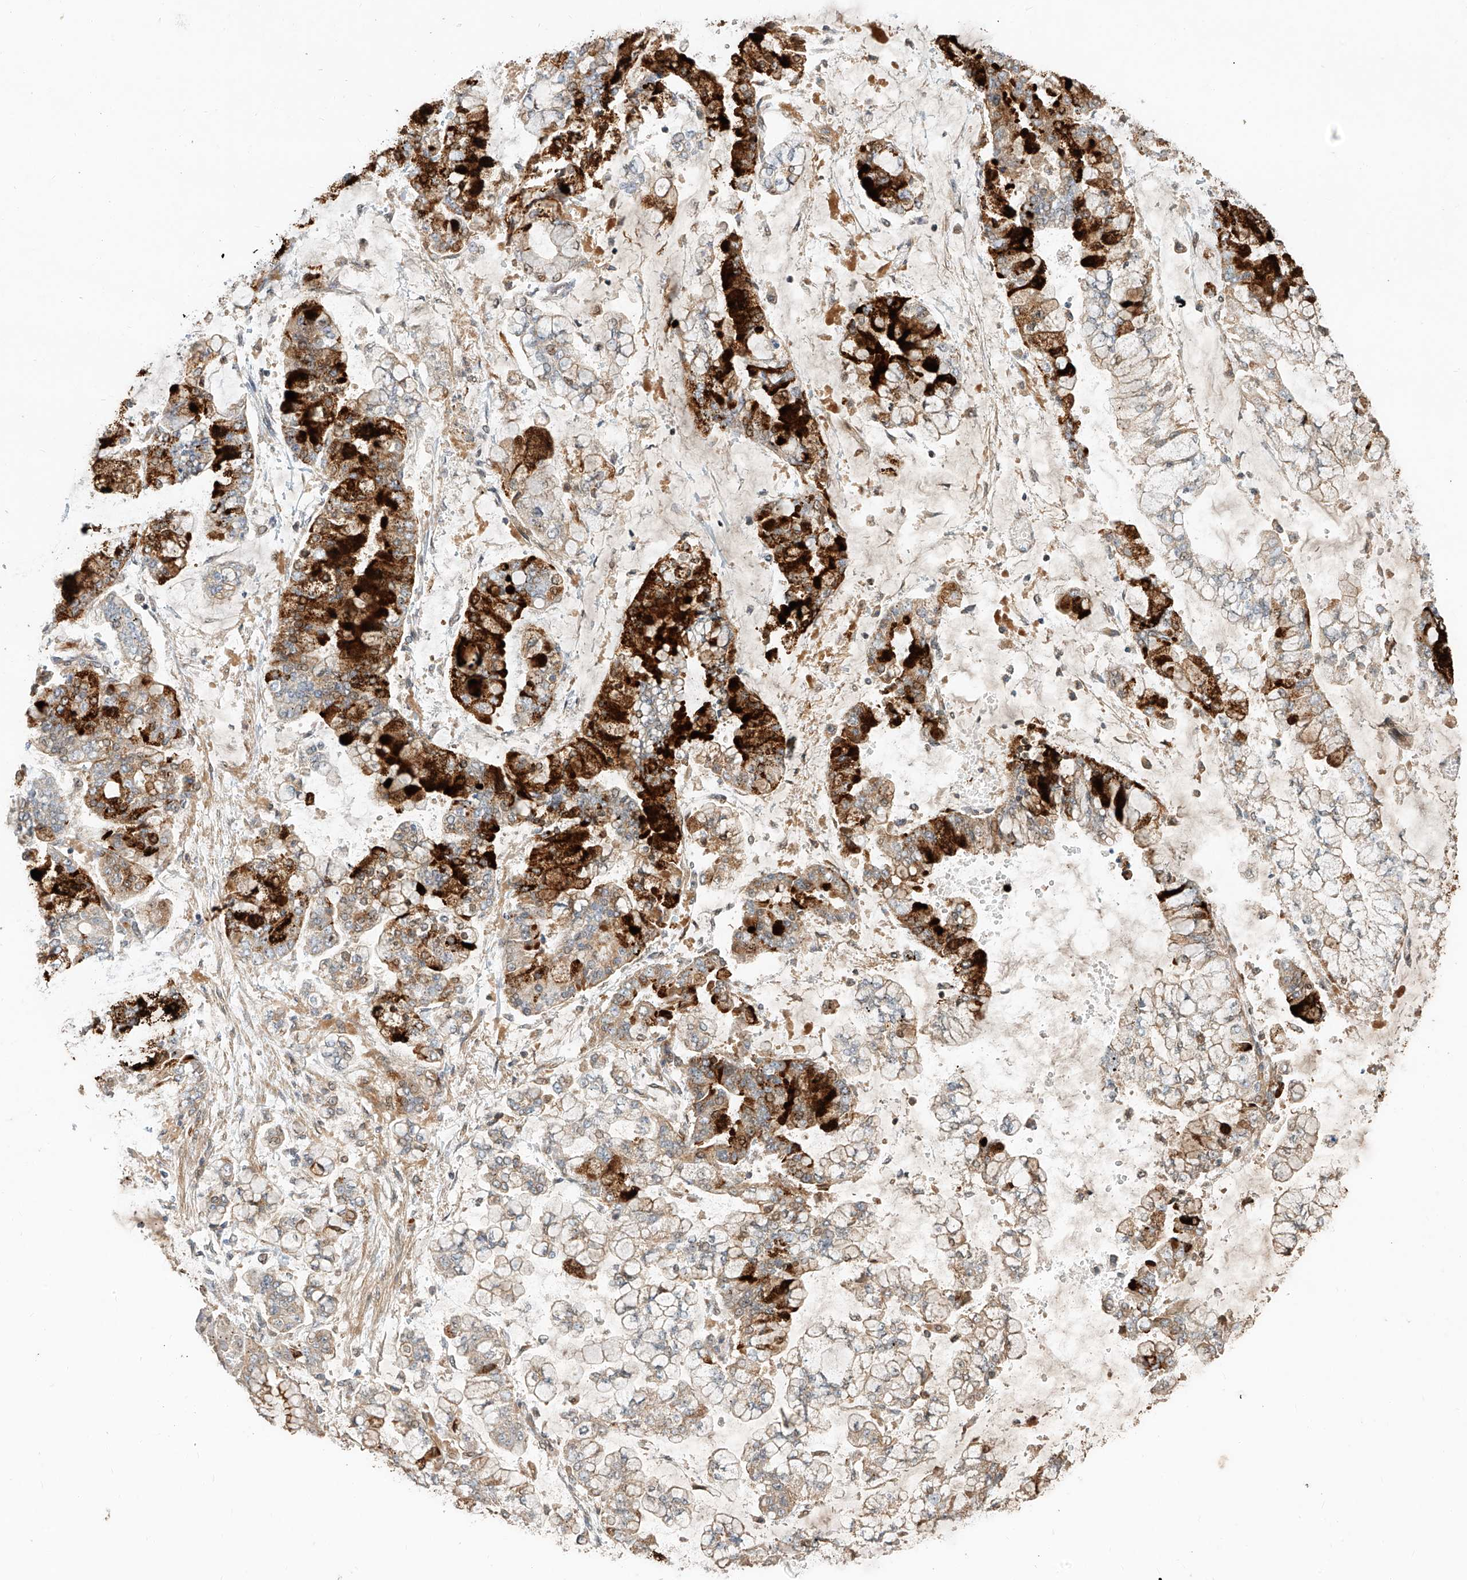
{"staining": {"intensity": "strong", "quantity": "25%-75%", "location": "cytoplasmic/membranous"}, "tissue": "stomach cancer", "cell_type": "Tumor cells", "image_type": "cancer", "snomed": [{"axis": "morphology", "description": "Normal tissue, NOS"}, {"axis": "morphology", "description": "Adenocarcinoma, NOS"}, {"axis": "topography", "description": "Stomach, upper"}, {"axis": "topography", "description": "Stomach"}], "caption": "About 25%-75% of tumor cells in human stomach adenocarcinoma exhibit strong cytoplasmic/membranous protein staining as visualized by brown immunohistochemical staining.", "gene": "TMEM61", "patient": {"sex": "male", "age": 76}}